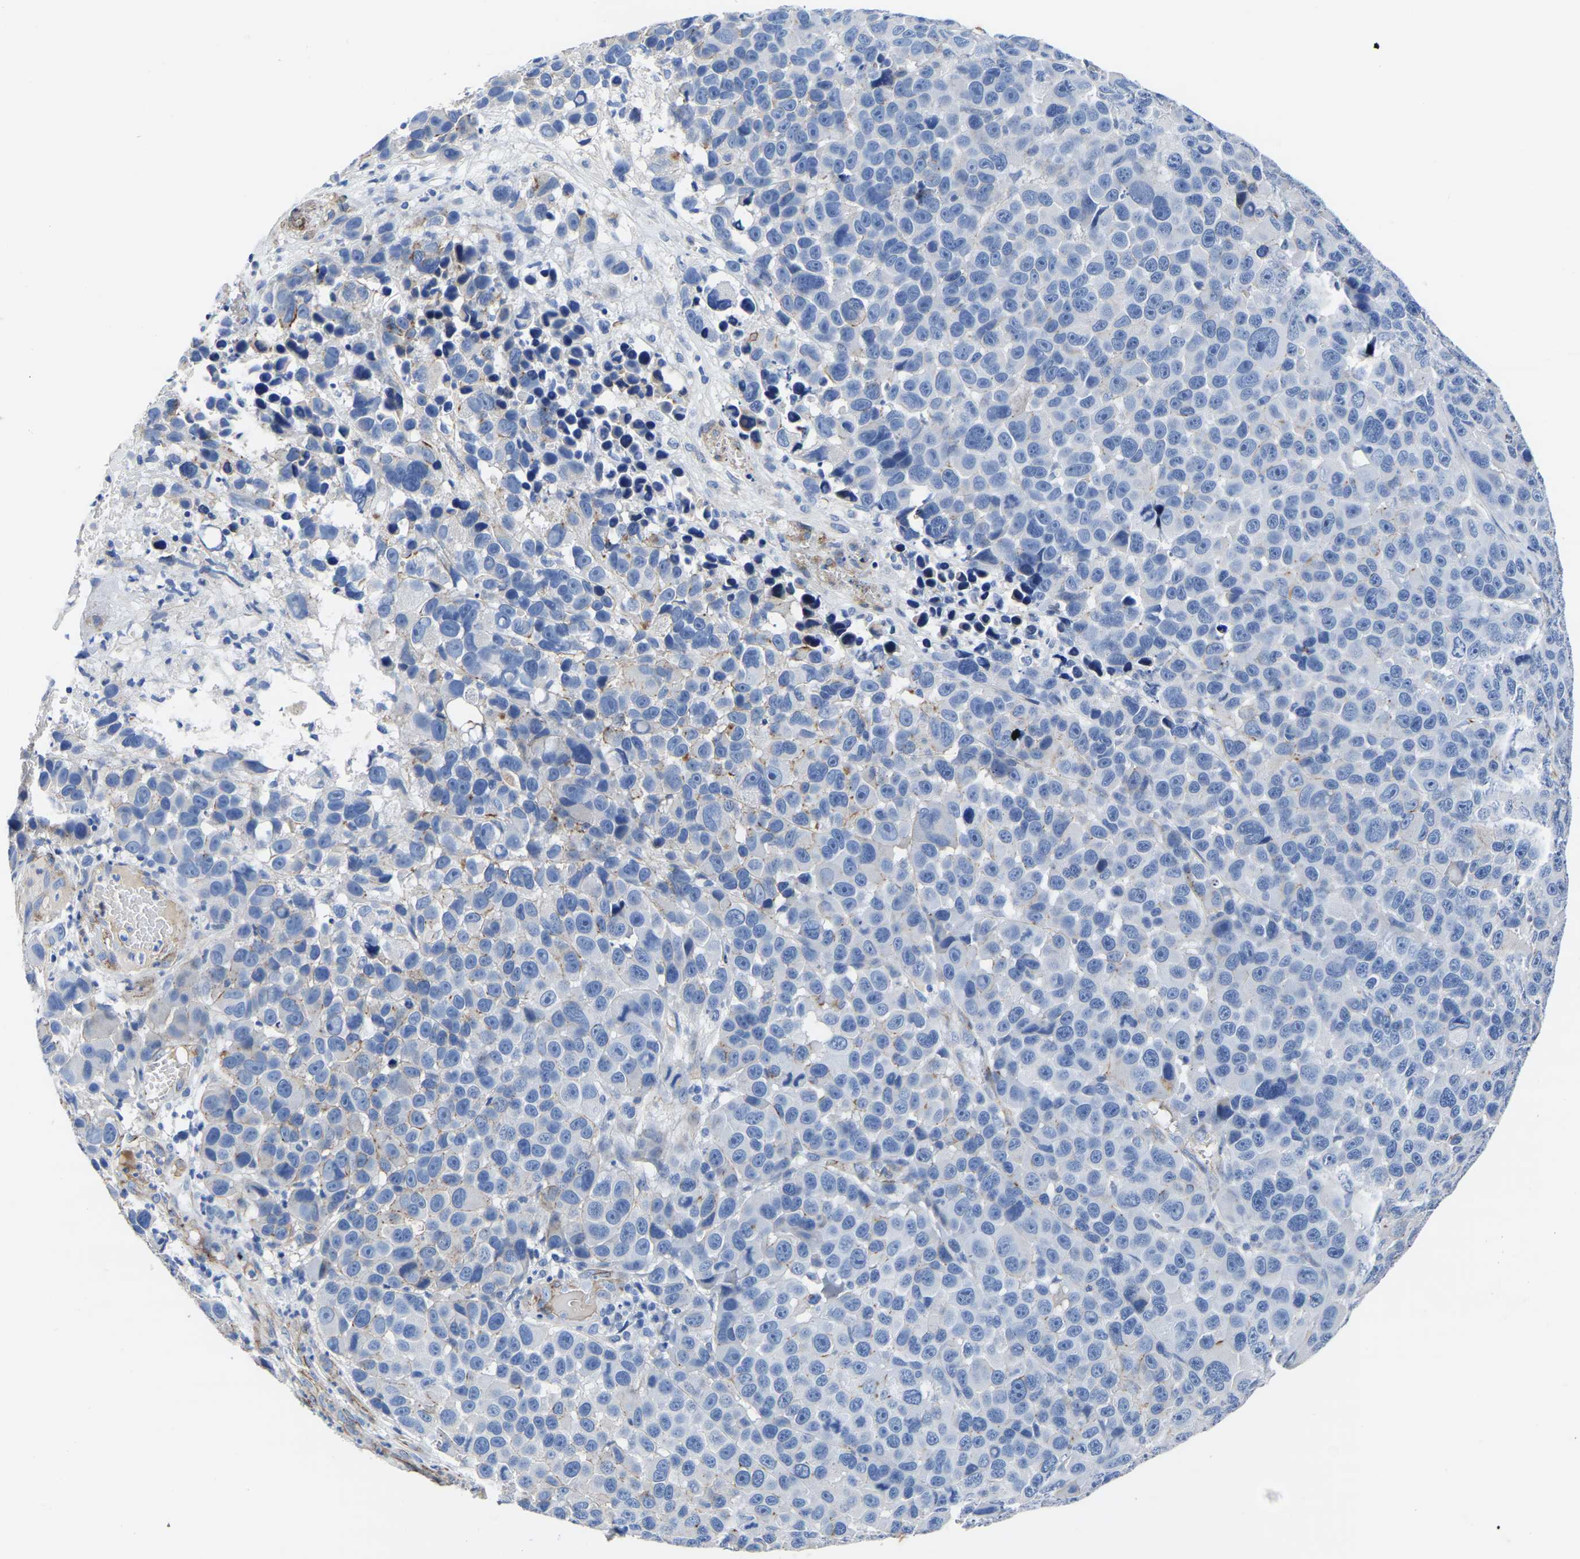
{"staining": {"intensity": "negative", "quantity": "none", "location": "none"}, "tissue": "melanoma", "cell_type": "Tumor cells", "image_type": "cancer", "snomed": [{"axis": "morphology", "description": "Malignant melanoma, NOS"}, {"axis": "topography", "description": "Skin"}], "caption": "Micrograph shows no significant protein positivity in tumor cells of melanoma. (DAB (3,3'-diaminobenzidine) immunohistochemistry, high magnification).", "gene": "SLC45A3", "patient": {"sex": "male", "age": 53}}